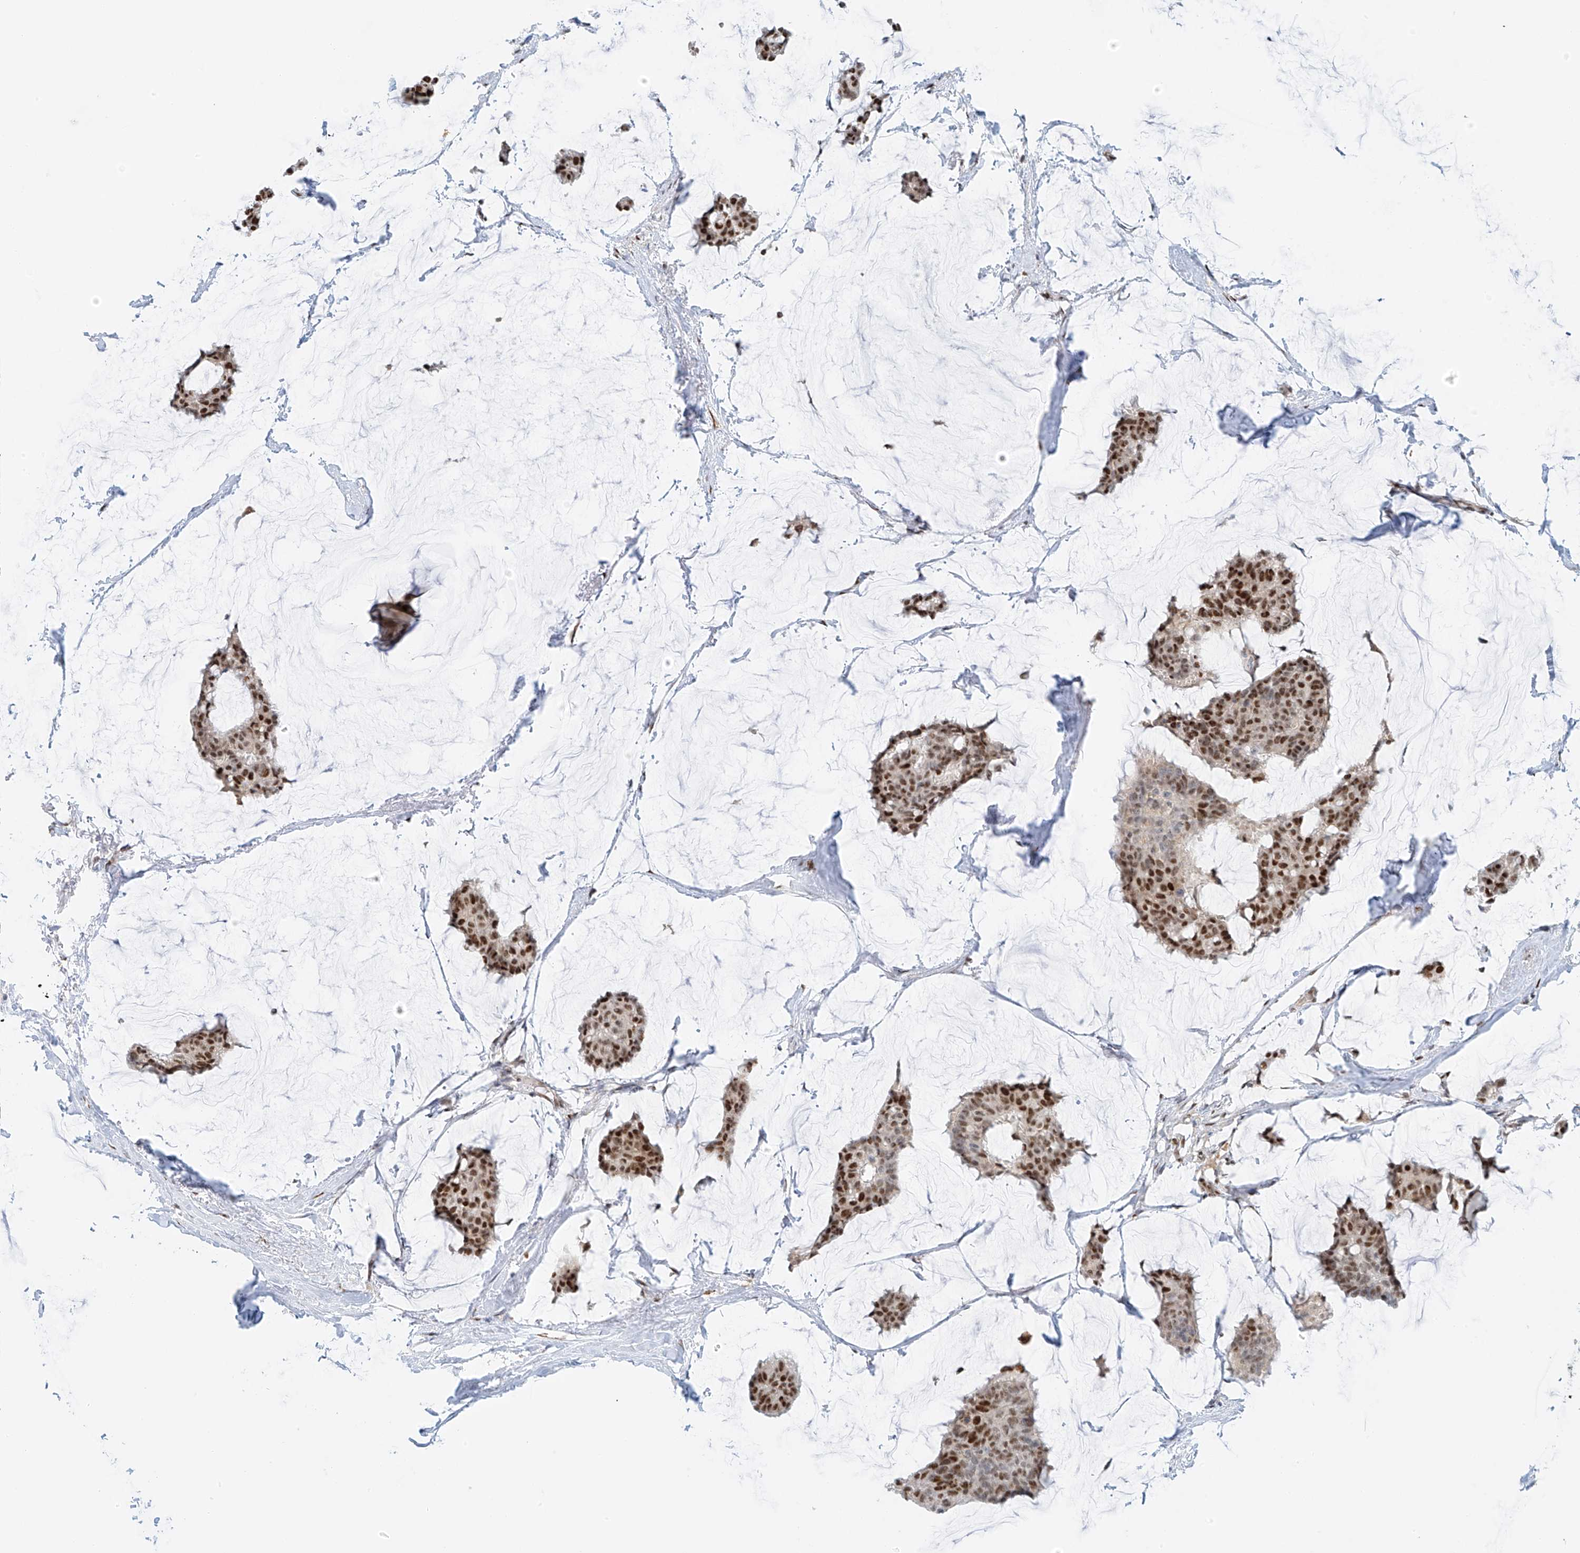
{"staining": {"intensity": "strong", "quantity": ">75%", "location": "nuclear"}, "tissue": "breast cancer", "cell_type": "Tumor cells", "image_type": "cancer", "snomed": [{"axis": "morphology", "description": "Duct carcinoma"}, {"axis": "topography", "description": "Breast"}], "caption": "Breast cancer stained with IHC reveals strong nuclear staining in approximately >75% of tumor cells. (Stains: DAB (3,3'-diaminobenzidine) in brown, nuclei in blue, Microscopy: brightfield microscopy at high magnification).", "gene": "ZNF514", "patient": {"sex": "female", "age": 93}}